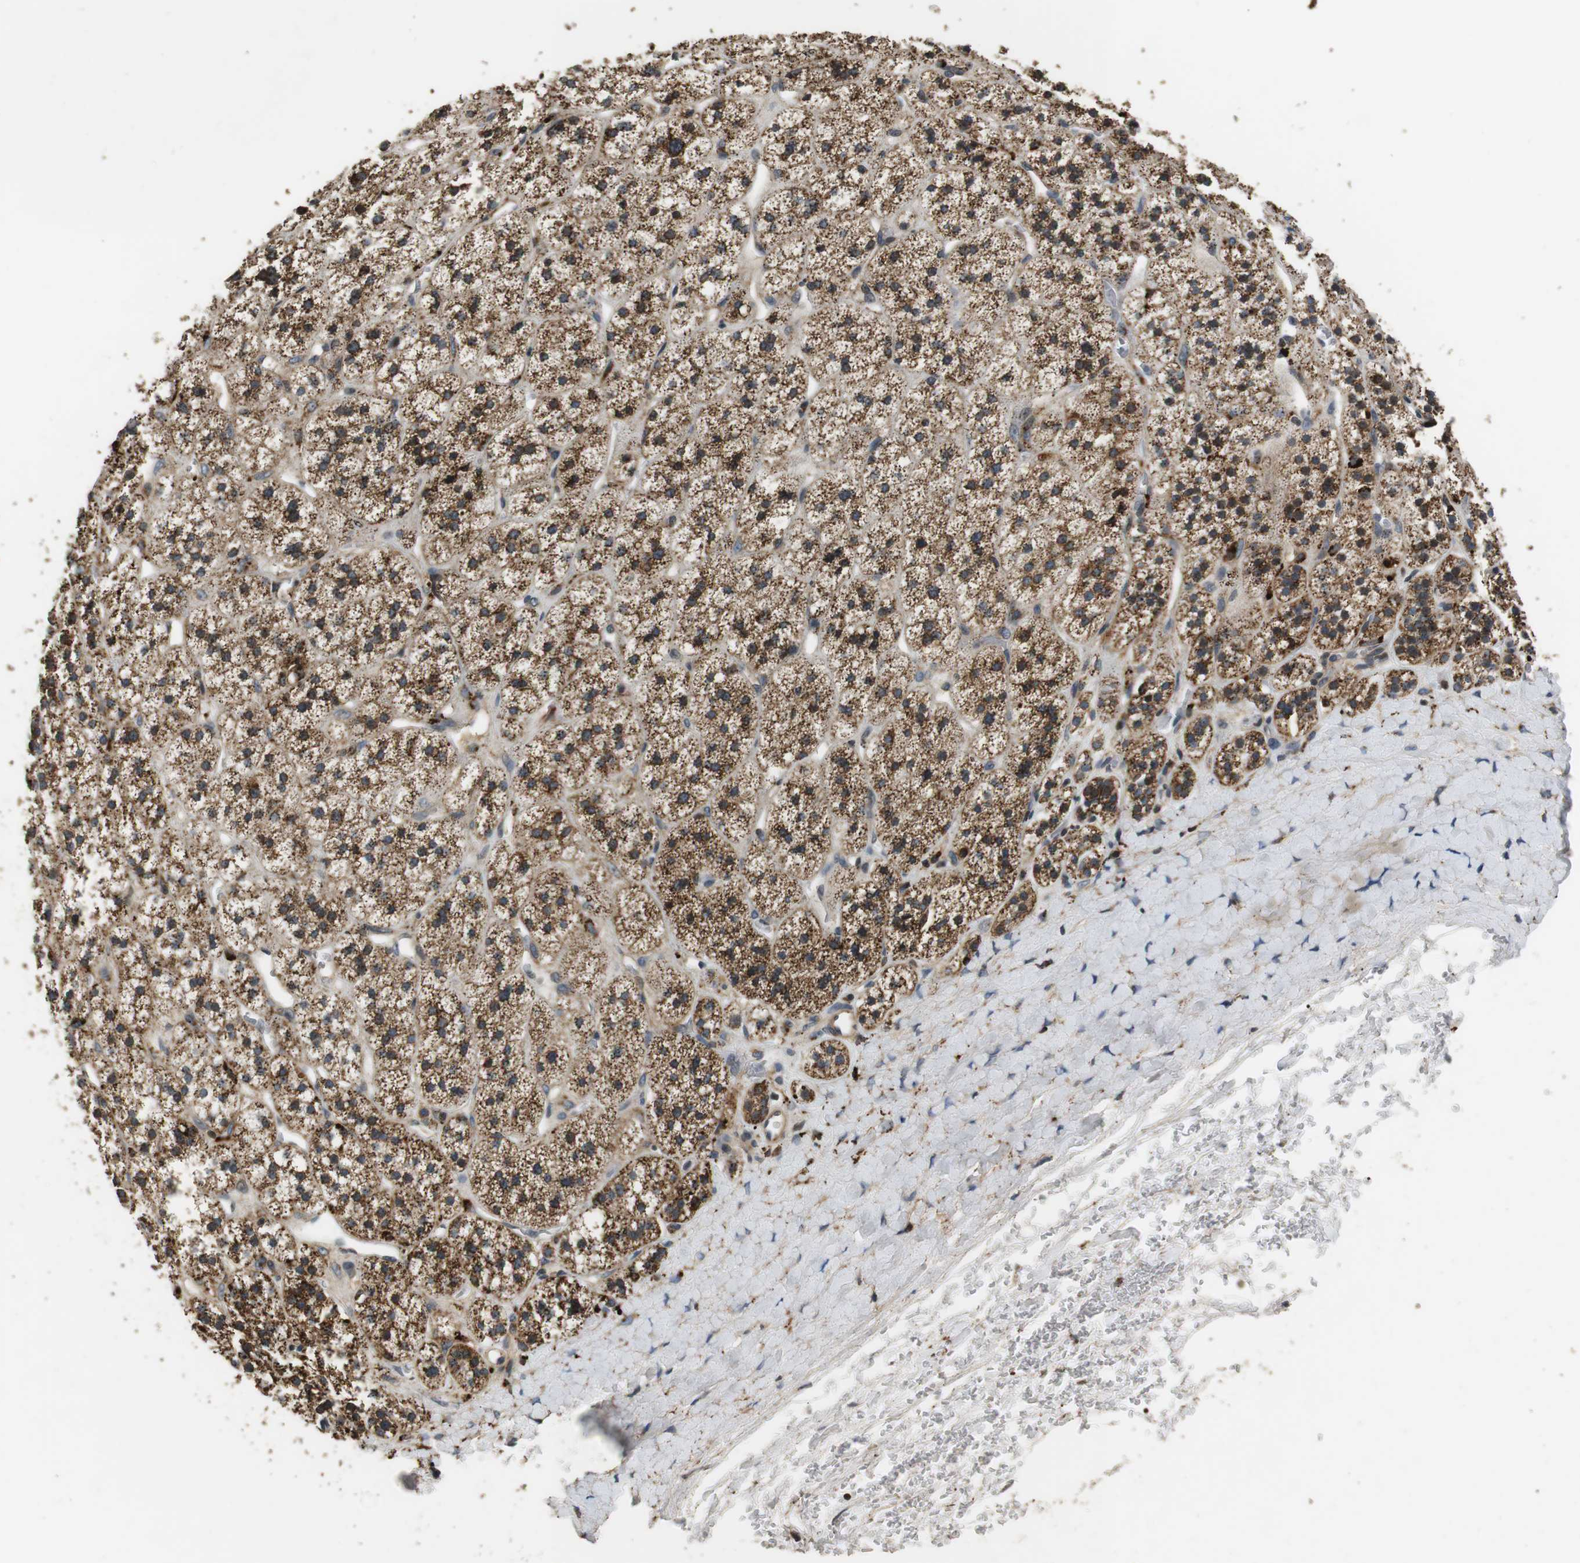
{"staining": {"intensity": "strong", "quantity": ">75%", "location": "cytoplasmic/membranous"}, "tissue": "adrenal gland", "cell_type": "Glandular cells", "image_type": "normal", "snomed": [{"axis": "morphology", "description": "Normal tissue, NOS"}, {"axis": "topography", "description": "Adrenal gland"}], "caption": "Strong cytoplasmic/membranous positivity is seen in about >75% of glandular cells in unremarkable adrenal gland.", "gene": "TXNRD1", "patient": {"sex": "male", "age": 56}}